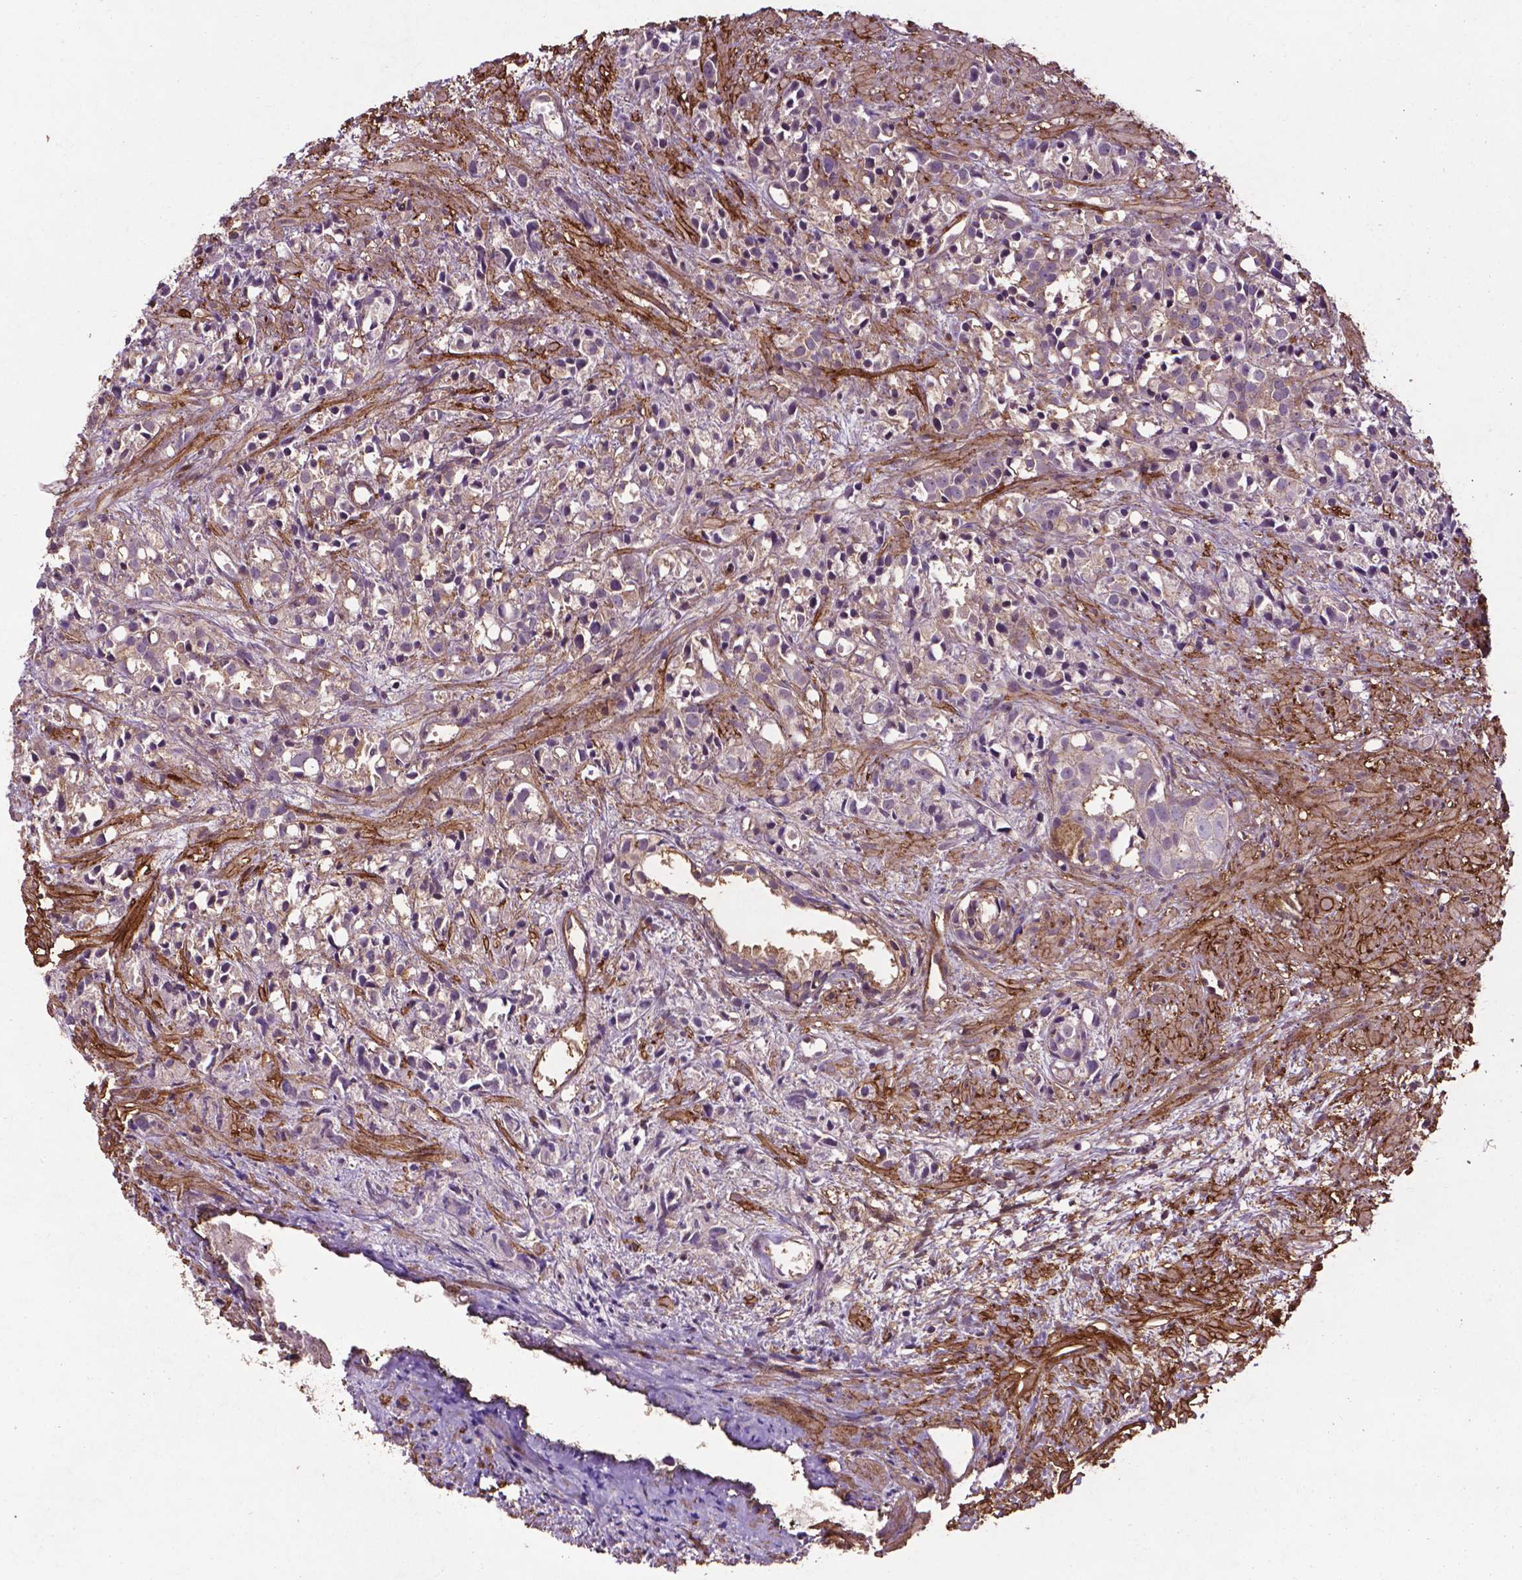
{"staining": {"intensity": "weak", "quantity": "25%-75%", "location": "cytoplasmic/membranous"}, "tissue": "prostate cancer", "cell_type": "Tumor cells", "image_type": "cancer", "snomed": [{"axis": "morphology", "description": "Adenocarcinoma, High grade"}, {"axis": "topography", "description": "Prostate"}], "caption": "Immunohistochemistry (DAB) staining of high-grade adenocarcinoma (prostate) displays weak cytoplasmic/membranous protein positivity in about 25%-75% of tumor cells.", "gene": "RRAS", "patient": {"sex": "male", "age": 79}}